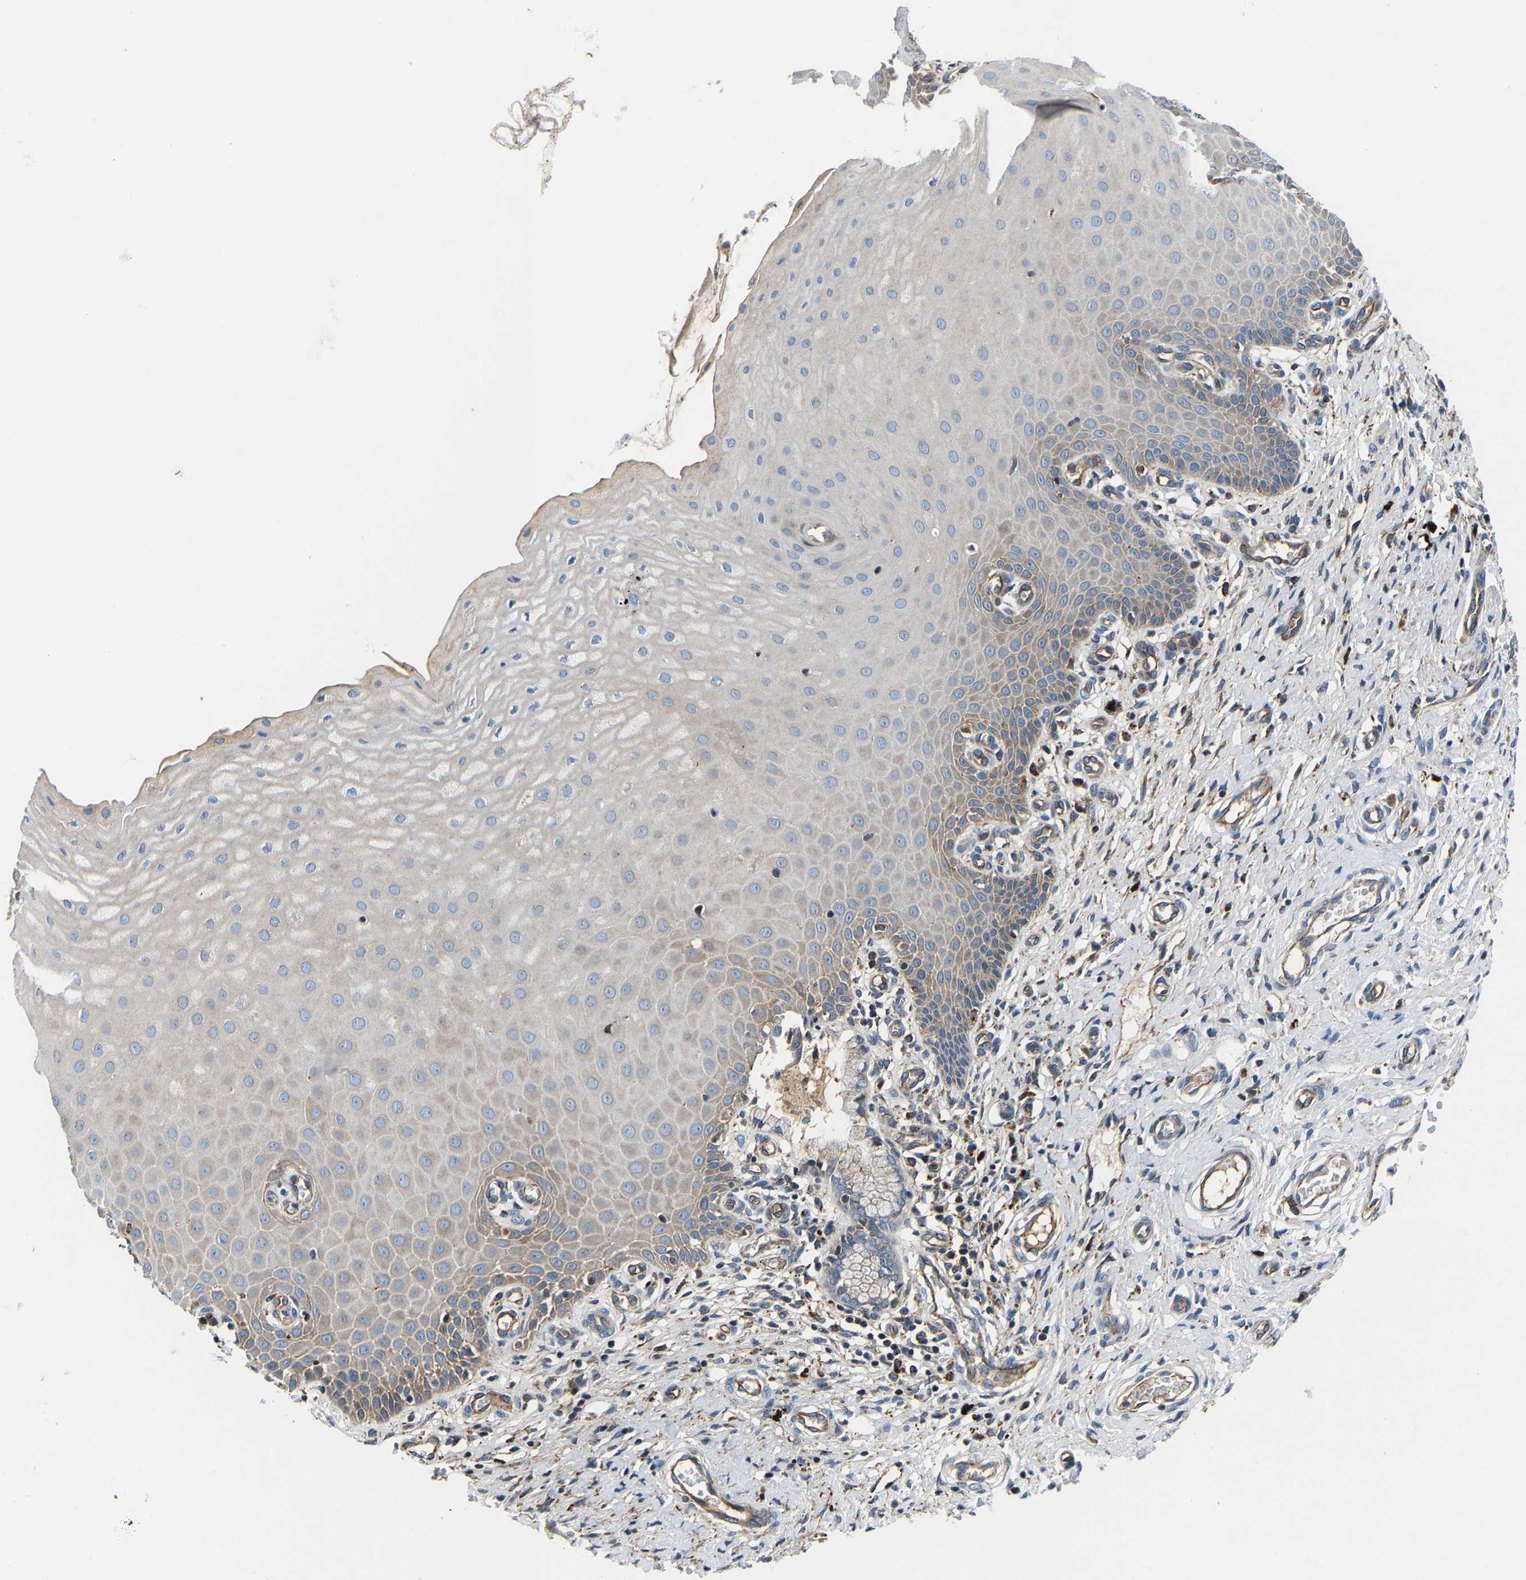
{"staining": {"intensity": "weak", "quantity": "<25%", "location": "cytoplasmic/membranous"}, "tissue": "cervix", "cell_type": "Glandular cells", "image_type": "normal", "snomed": [{"axis": "morphology", "description": "Normal tissue, NOS"}, {"axis": "topography", "description": "Cervix"}], "caption": "IHC micrograph of benign cervix: cervix stained with DAB exhibits no significant protein staining in glandular cells.", "gene": "DPP7", "patient": {"sex": "female", "age": 55}}